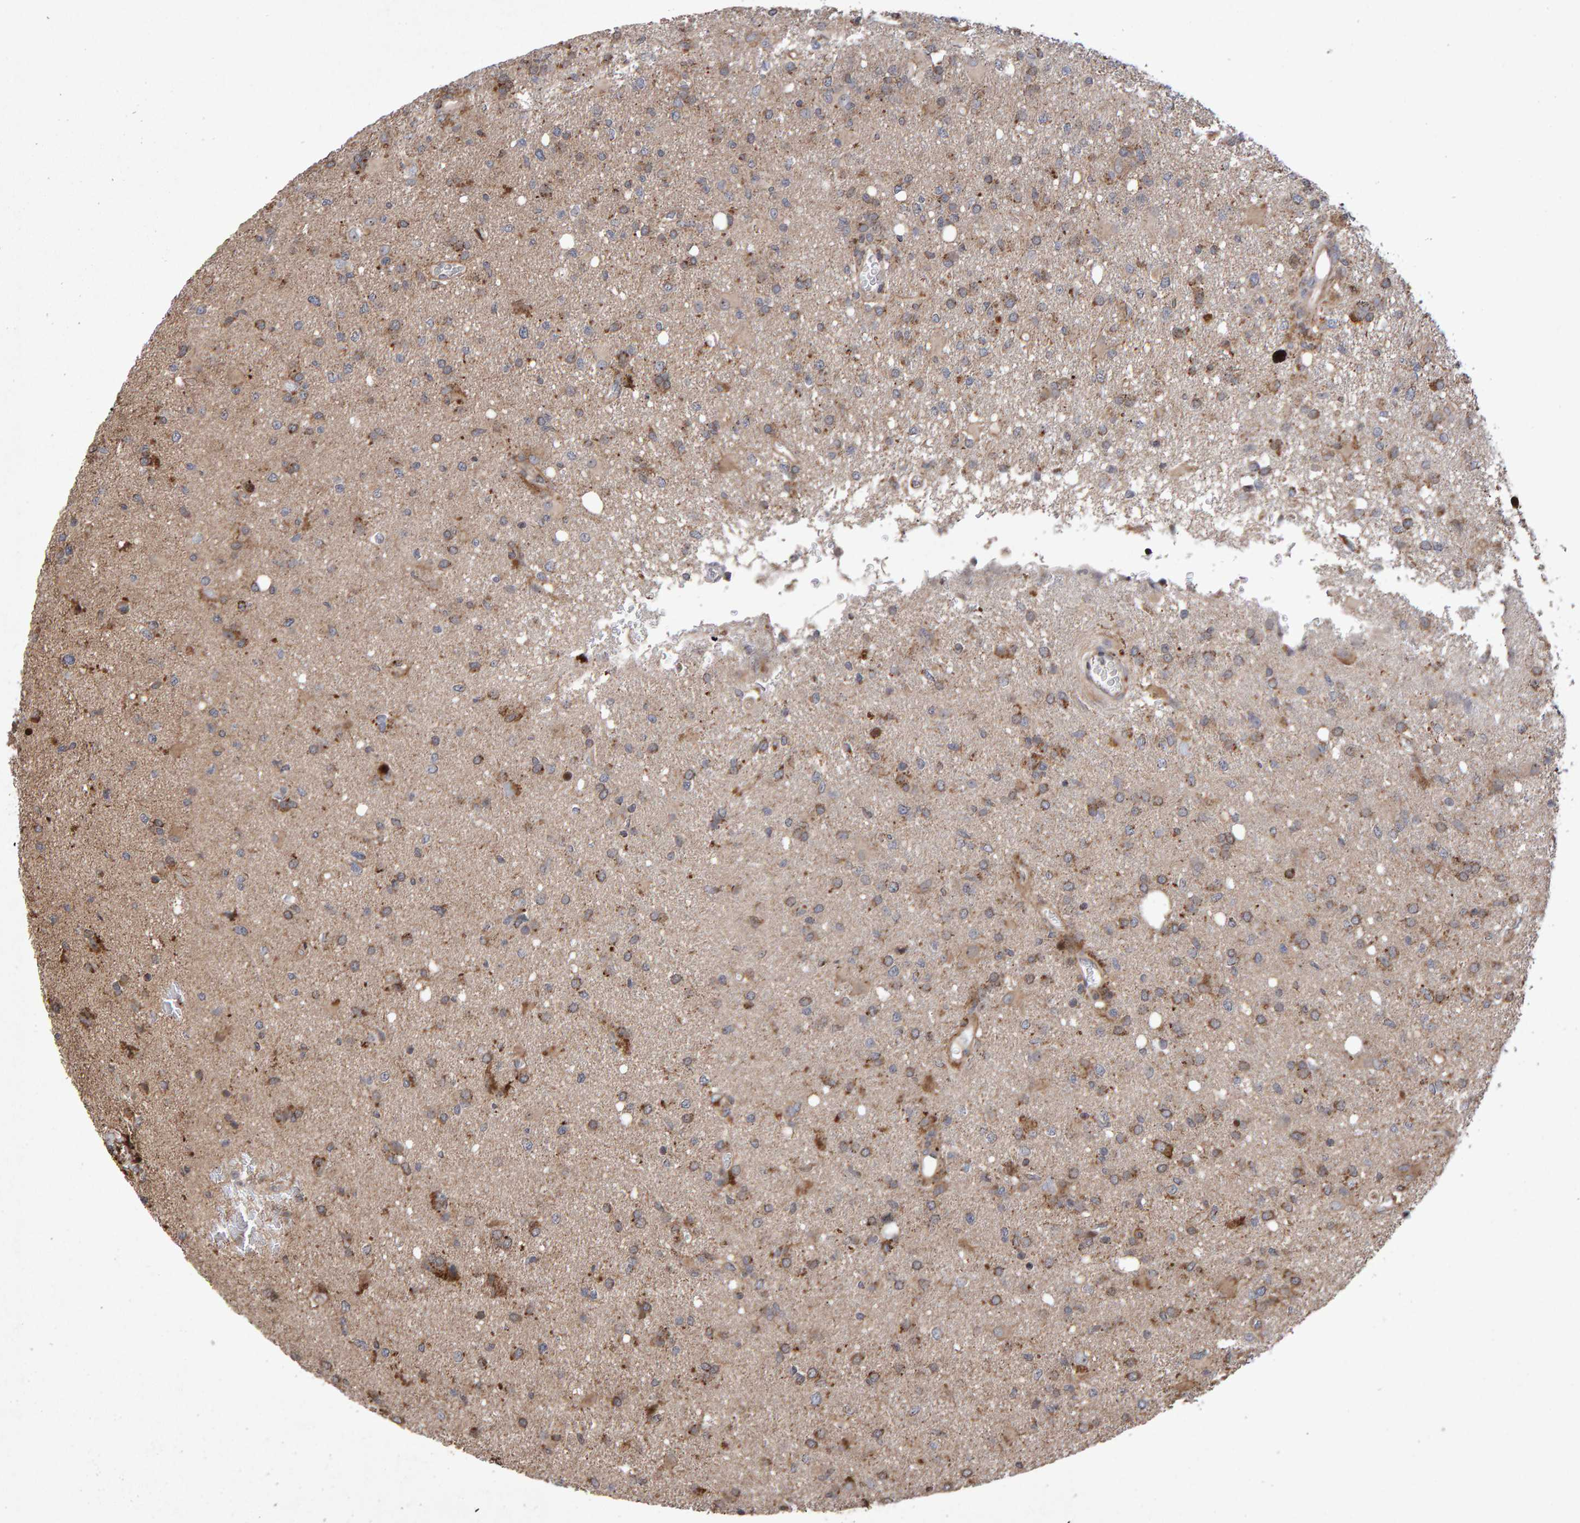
{"staining": {"intensity": "weak", "quantity": ">75%", "location": "cytoplasmic/membranous"}, "tissue": "glioma", "cell_type": "Tumor cells", "image_type": "cancer", "snomed": [{"axis": "morphology", "description": "Glioma, malignant, High grade"}, {"axis": "topography", "description": "Brain"}], "caption": "This photomicrograph demonstrates immunohistochemistry staining of malignant glioma (high-grade), with low weak cytoplasmic/membranous expression in about >75% of tumor cells.", "gene": "PECR", "patient": {"sex": "female", "age": 57}}